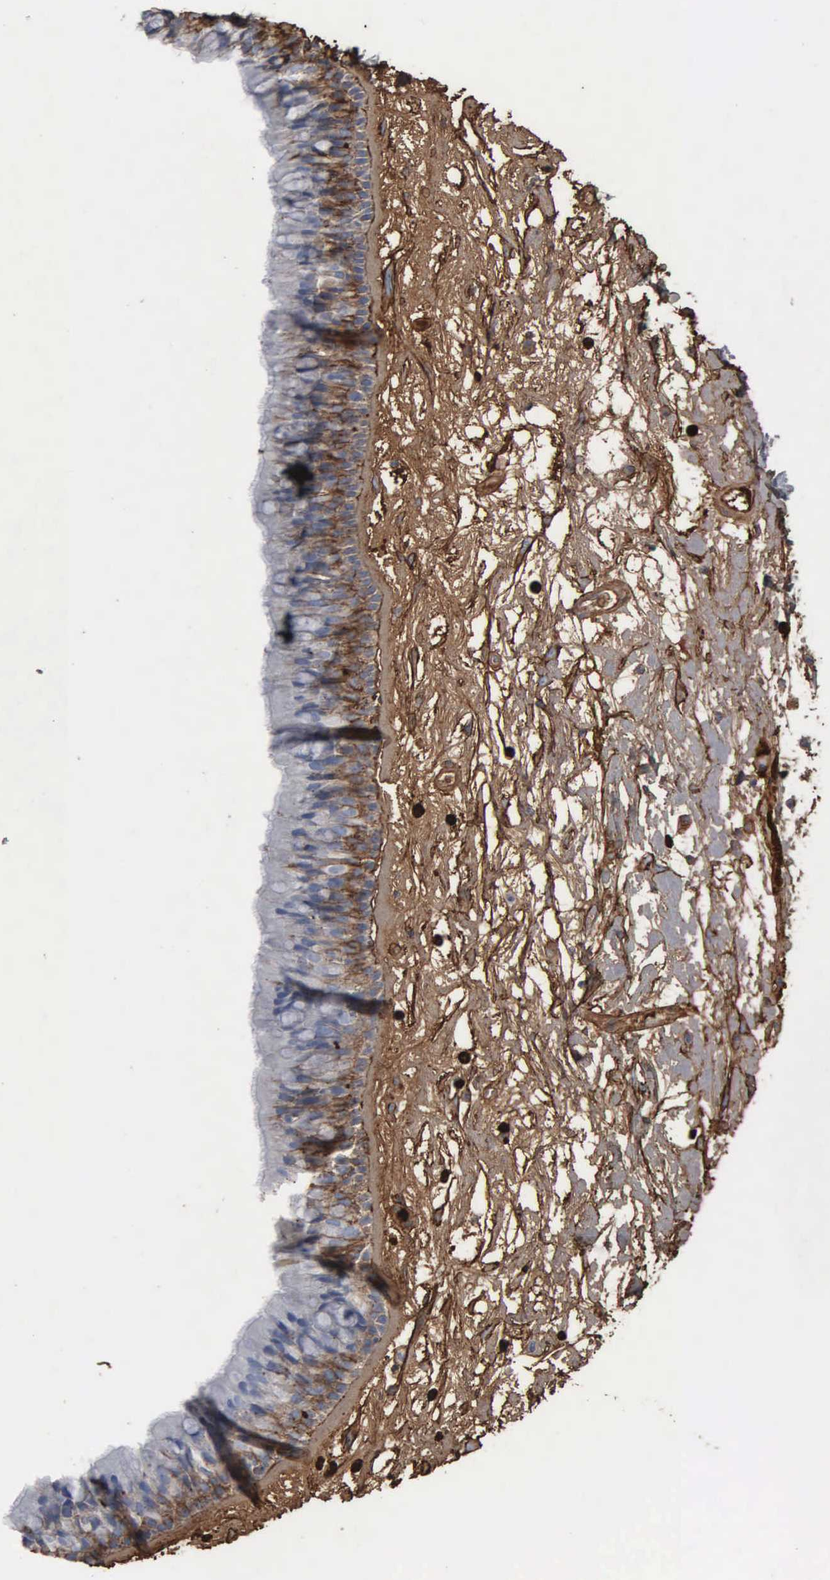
{"staining": {"intensity": "moderate", "quantity": "<25%", "location": "cytoplasmic/membranous"}, "tissue": "nasopharynx", "cell_type": "Respiratory epithelial cells", "image_type": "normal", "snomed": [{"axis": "morphology", "description": "Normal tissue, NOS"}, {"axis": "topography", "description": "Nasopharynx"}], "caption": "Moderate cytoplasmic/membranous expression for a protein is appreciated in approximately <25% of respiratory epithelial cells of unremarkable nasopharynx using immunohistochemistry (IHC).", "gene": "FN1", "patient": {"sex": "male", "age": 13}}